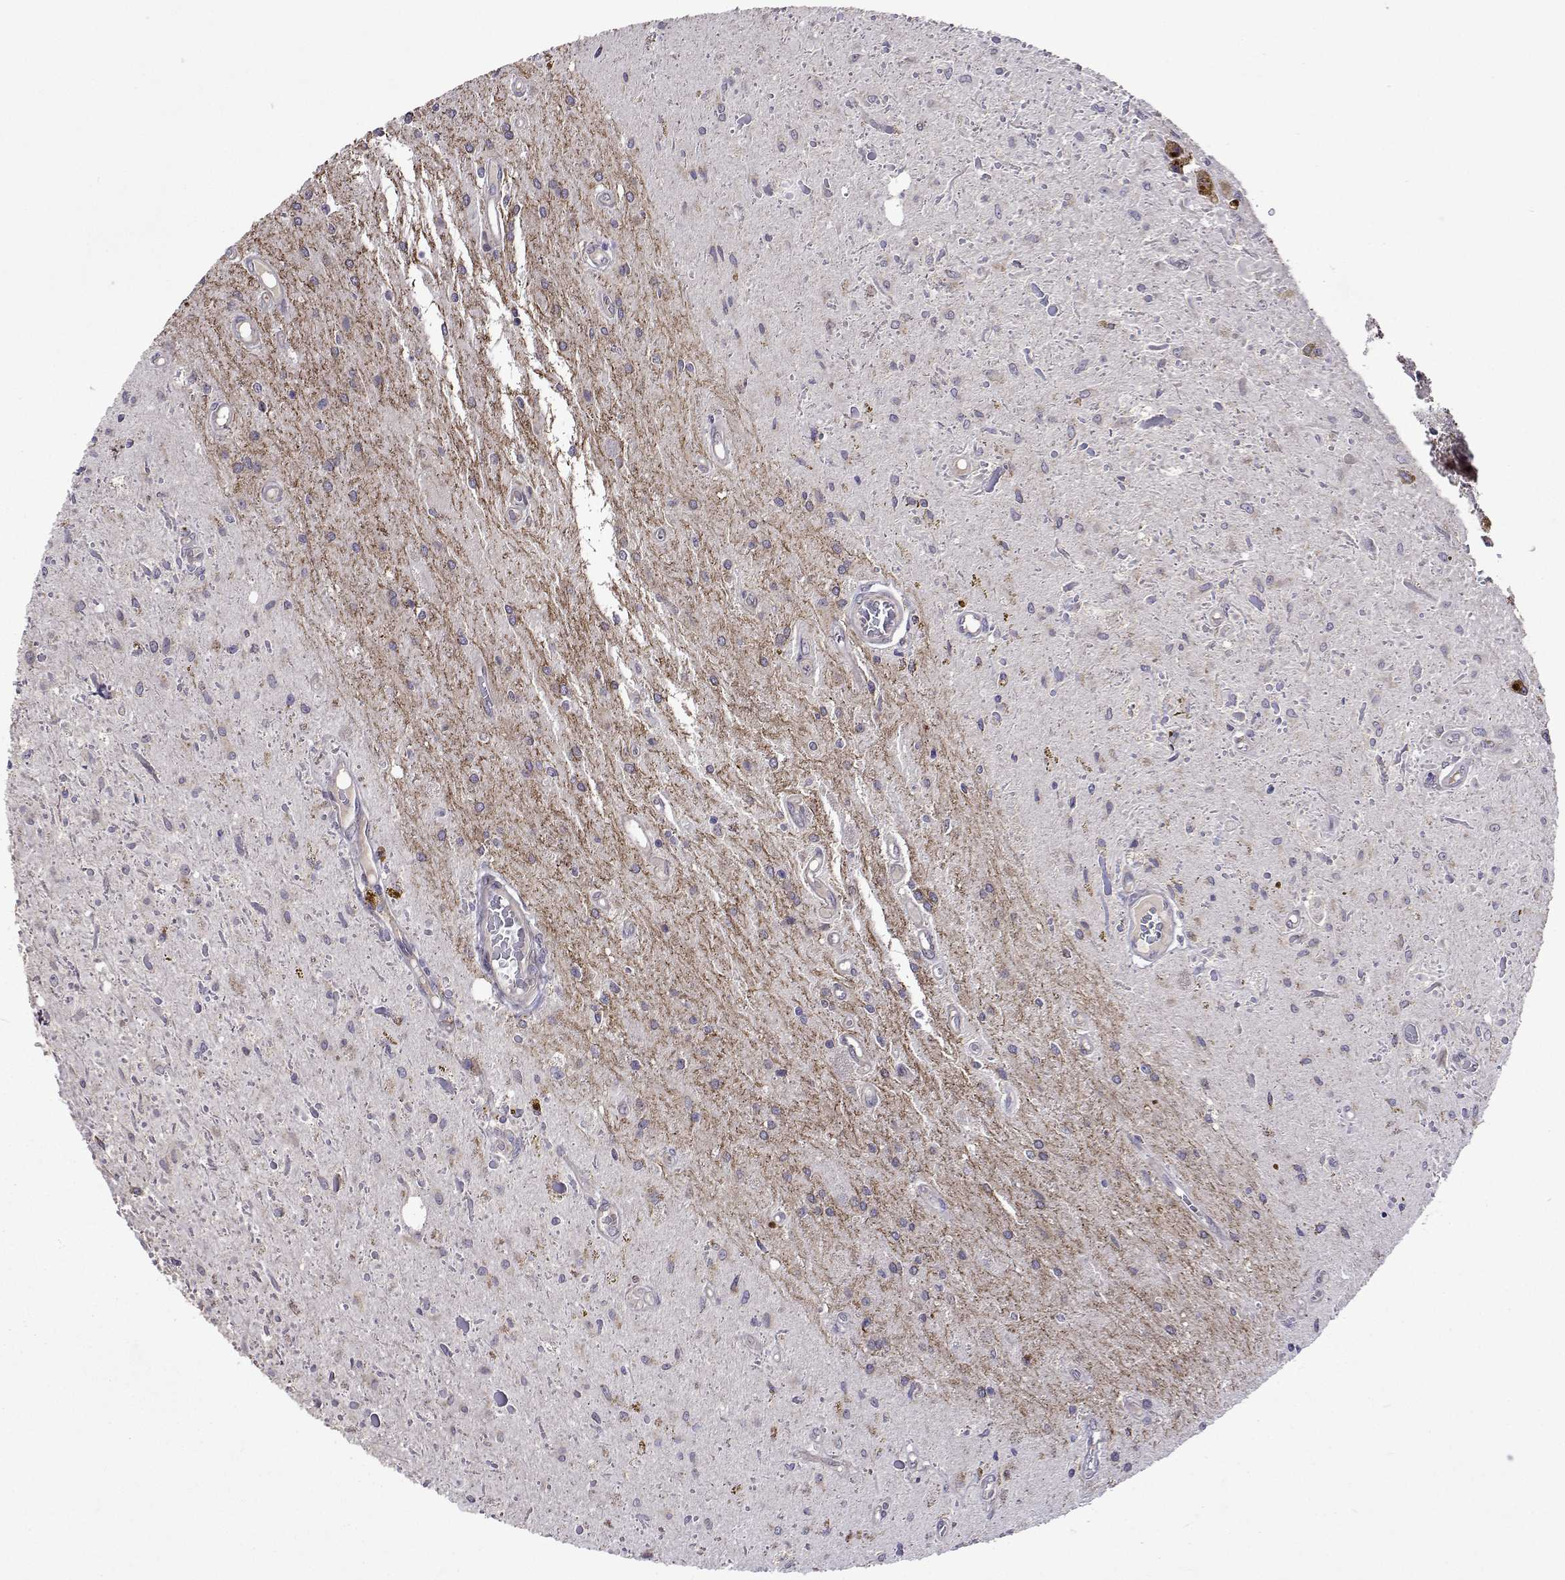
{"staining": {"intensity": "negative", "quantity": "none", "location": "none"}, "tissue": "glioma", "cell_type": "Tumor cells", "image_type": "cancer", "snomed": [{"axis": "morphology", "description": "Glioma, malignant, Low grade"}, {"axis": "topography", "description": "Cerebellum"}], "caption": "Glioma stained for a protein using IHC displays no expression tumor cells.", "gene": "TARBP2", "patient": {"sex": "female", "age": 14}}